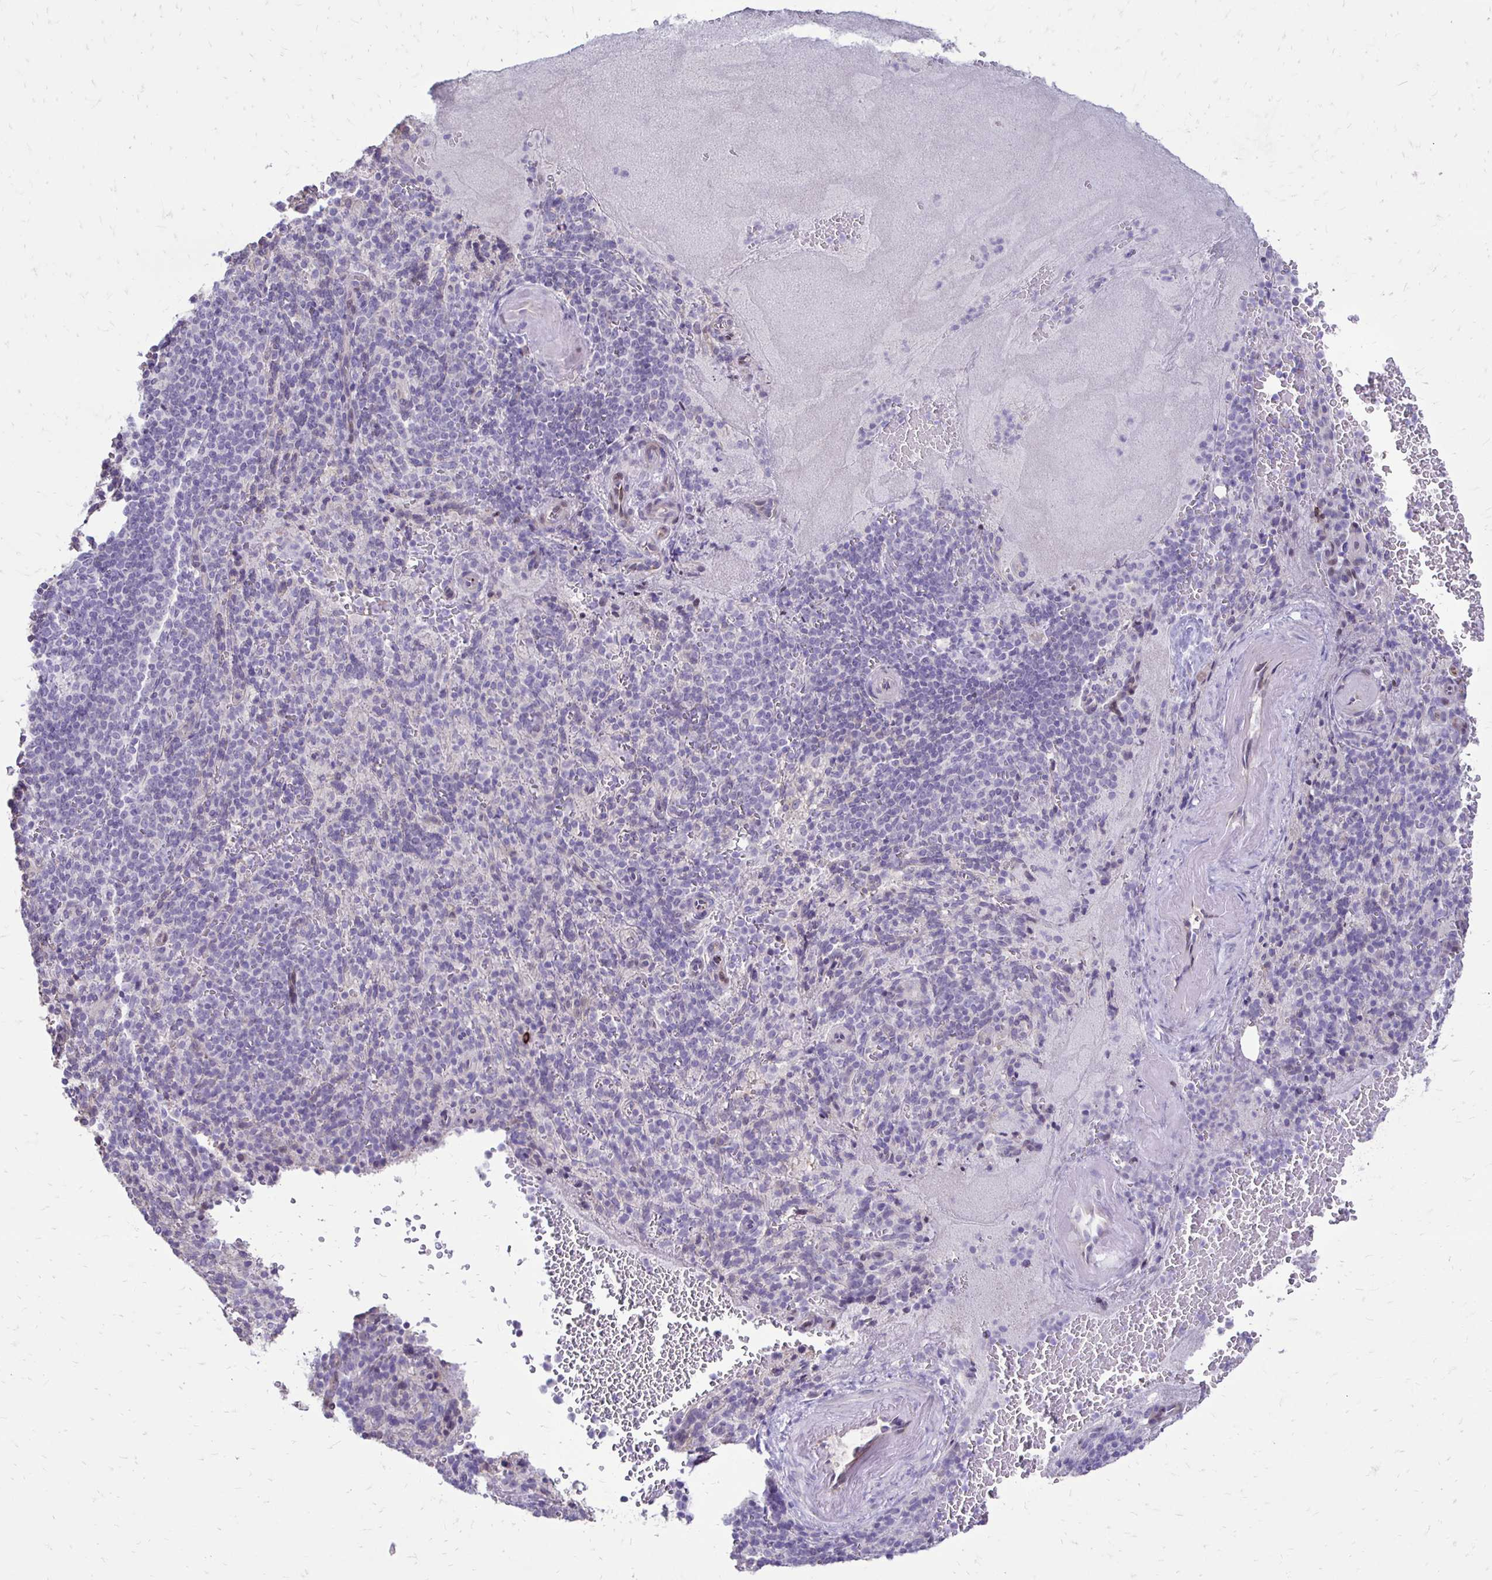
{"staining": {"intensity": "negative", "quantity": "none", "location": "none"}, "tissue": "spleen", "cell_type": "Cells in red pulp", "image_type": "normal", "snomed": [{"axis": "morphology", "description": "Normal tissue, NOS"}, {"axis": "topography", "description": "Spleen"}], "caption": "Protein analysis of benign spleen reveals no significant positivity in cells in red pulp. (Brightfield microscopy of DAB (3,3'-diaminobenzidine) IHC at high magnification).", "gene": "GAS2", "patient": {"sex": "female", "age": 74}}